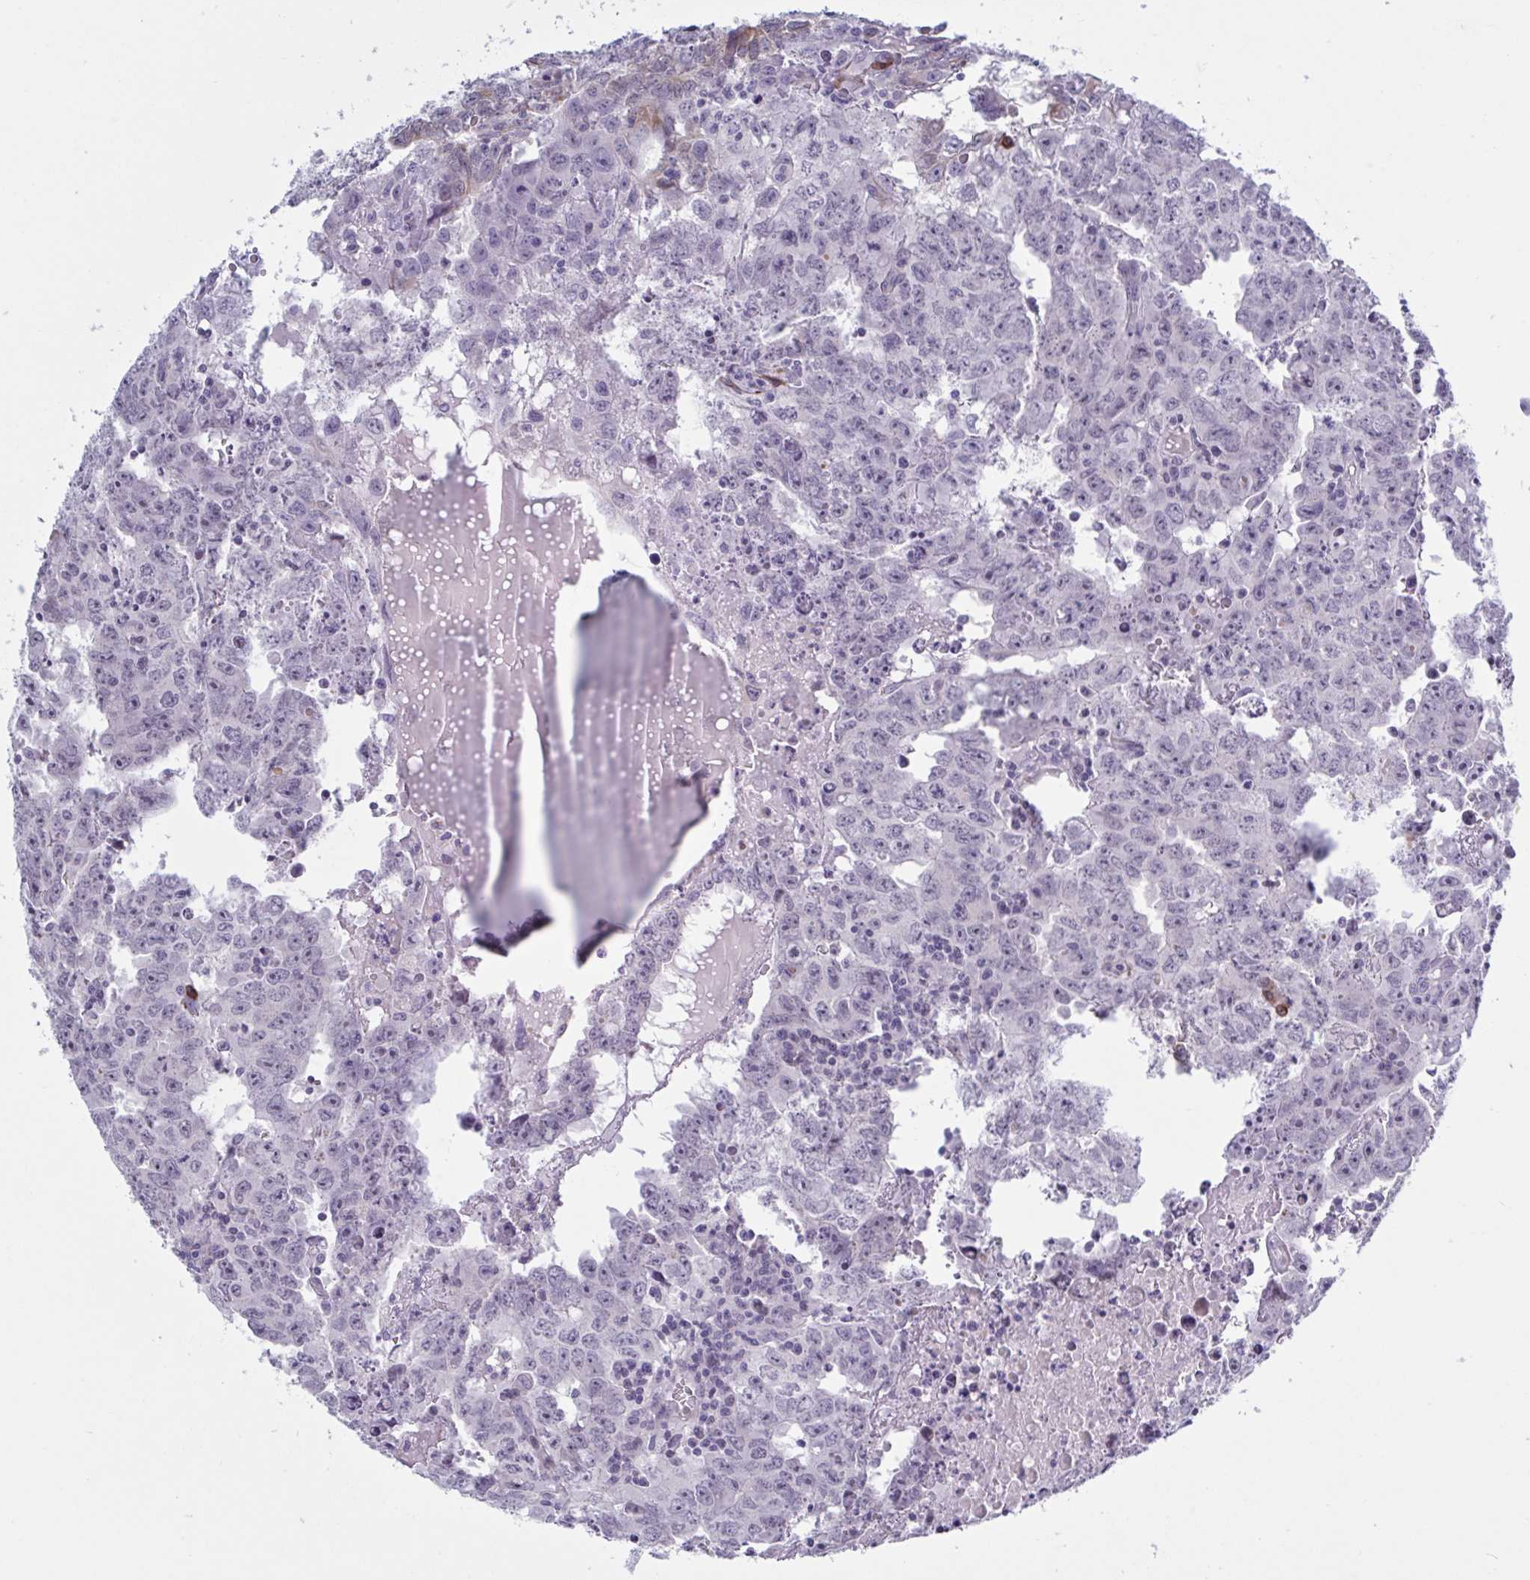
{"staining": {"intensity": "negative", "quantity": "none", "location": "none"}, "tissue": "testis cancer", "cell_type": "Tumor cells", "image_type": "cancer", "snomed": [{"axis": "morphology", "description": "Carcinoma, Embryonal, NOS"}, {"axis": "topography", "description": "Testis"}], "caption": "This is a image of IHC staining of embryonal carcinoma (testis), which shows no staining in tumor cells.", "gene": "HSD11B2", "patient": {"sex": "male", "age": 22}}